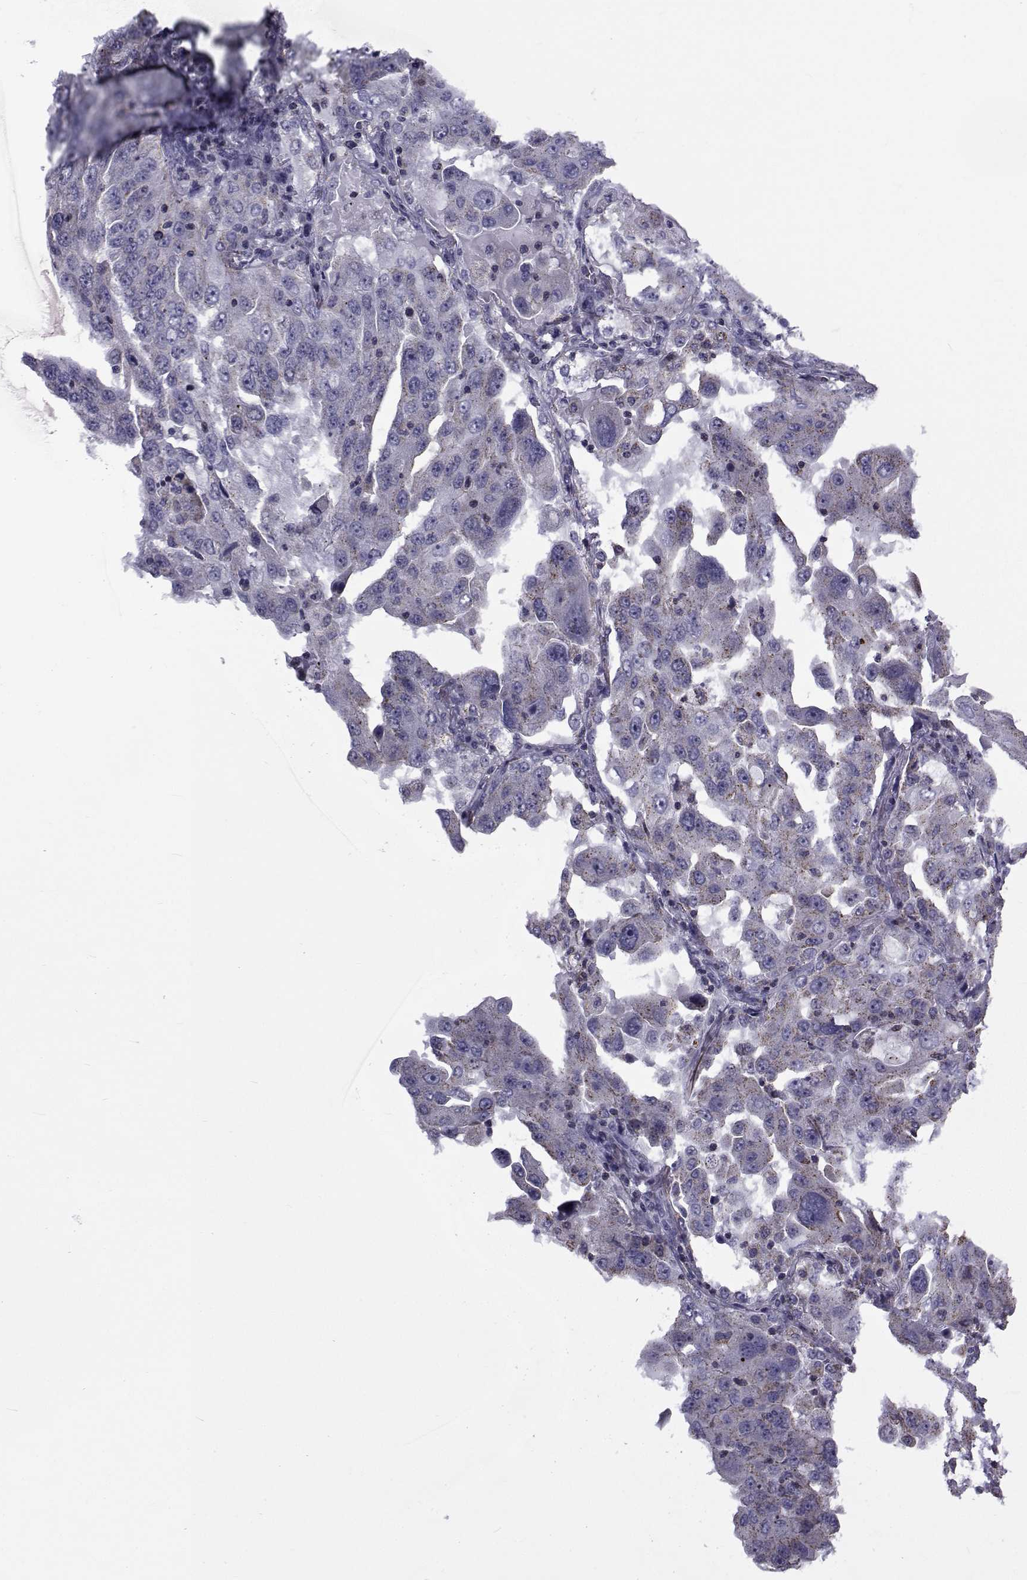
{"staining": {"intensity": "weak", "quantity": "25%-75%", "location": "cytoplasmic/membranous"}, "tissue": "lung cancer", "cell_type": "Tumor cells", "image_type": "cancer", "snomed": [{"axis": "morphology", "description": "Adenocarcinoma, NOS"}, {"axis": "topography", "description": "Lung"}], "caption": "Immunohistochemical staining of human adenocarcinoma (lung) reveals weak cytoplasmic/membranous protein positivity in approximately 25%-75% of tumor cells.", "gene": "PDE6H", "patient": {"sex": "female", "age": 61}}